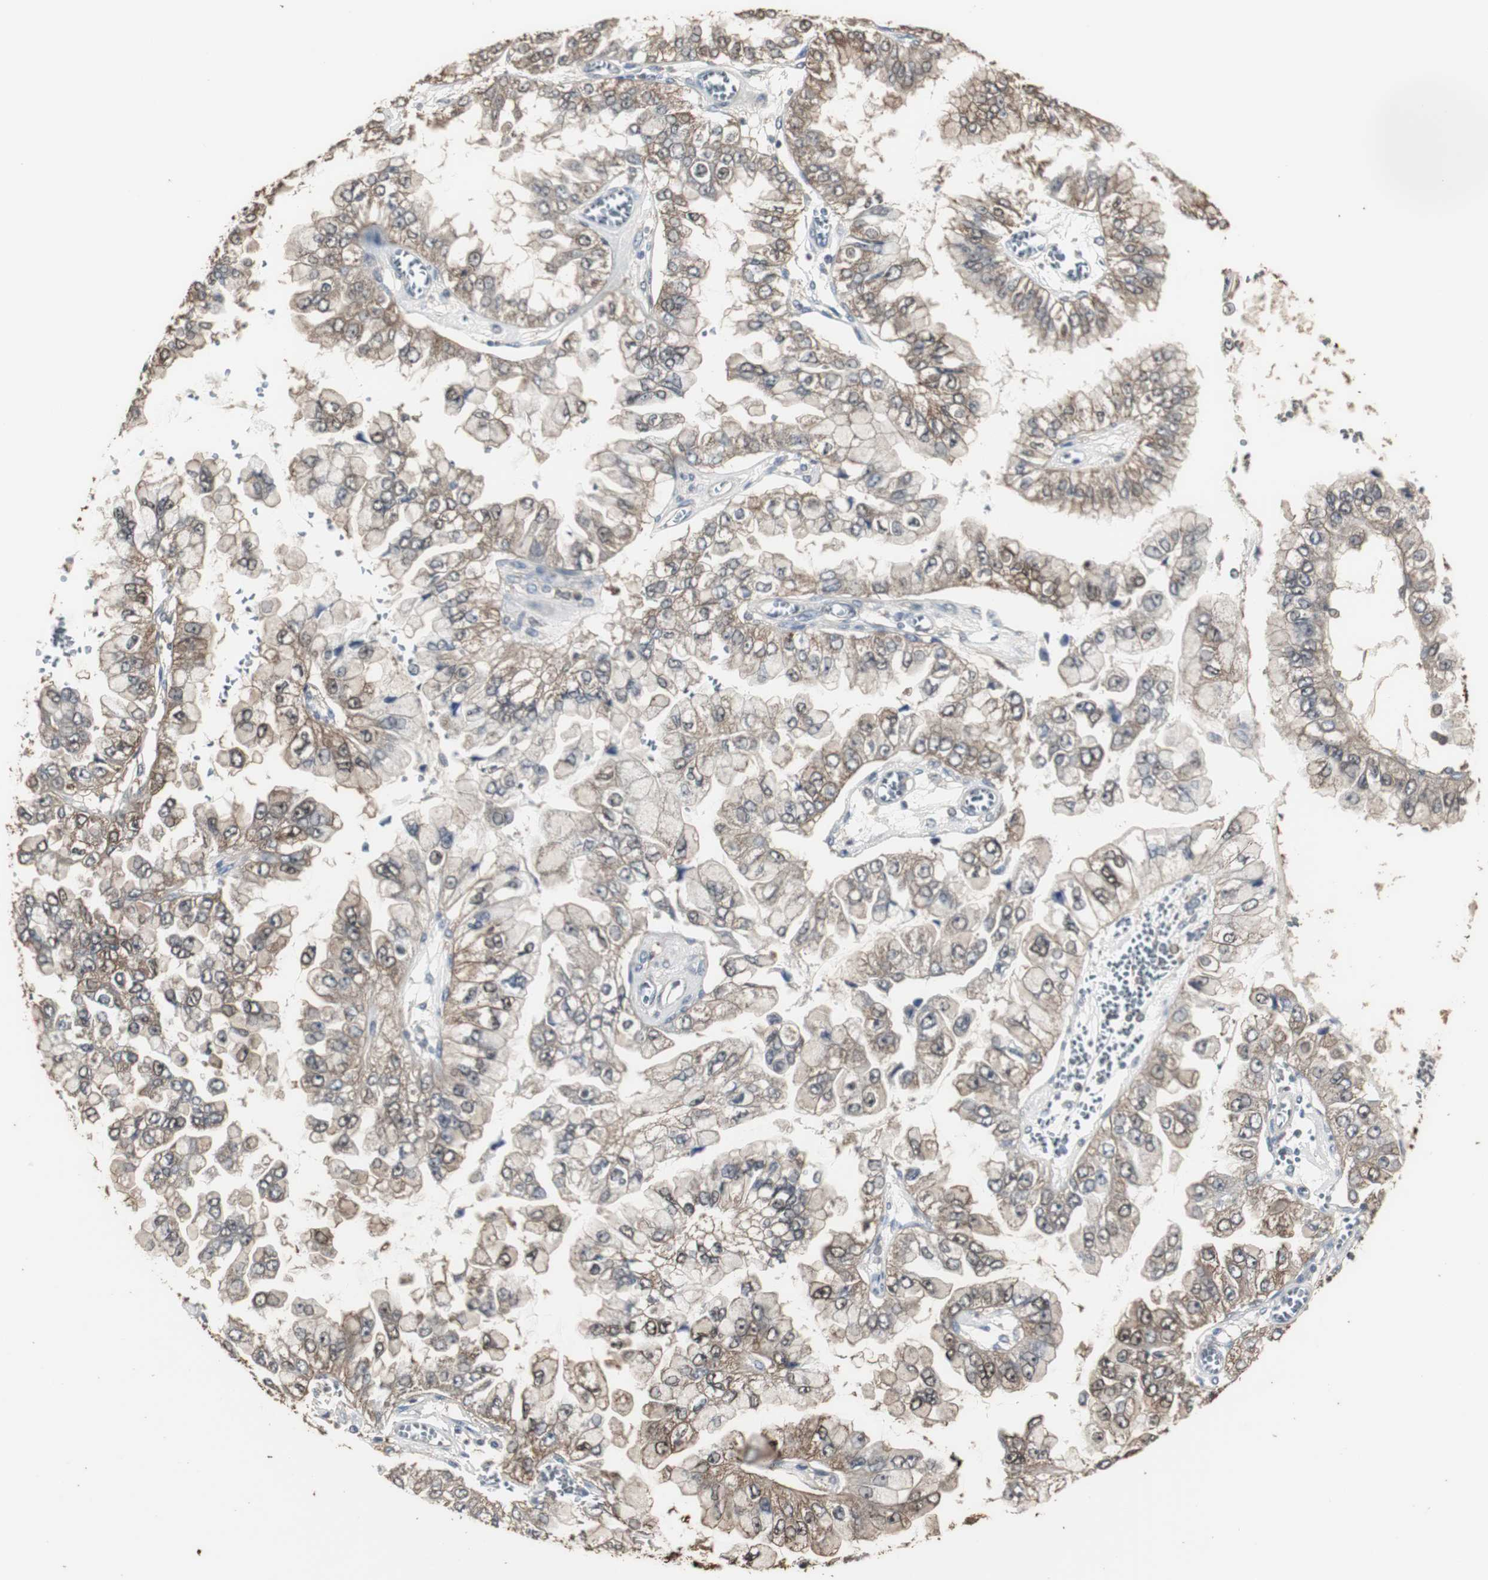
{"staining": {"intensity": "moderate", "quantity": ">75%", "location": "cytoplasmic/membranous"}, "tissue": "liver cancer", "cell_type": "Tumor cells", "image_type": "cancer", "snomed": [{"axis": "morphology", "description": "Cholangiocarcinoma"}, {"axis": "topography", "description": "Liver"}], "caption": "There is medium levels of moderate cytoplasmic/membranous staining in tumor cells of cholangiocarcinoma (liver), as demonstrated by immunohistochemical staining (brown color).", "gene": "HPRT1", "patient": {"sex": "female", "age": 79}}